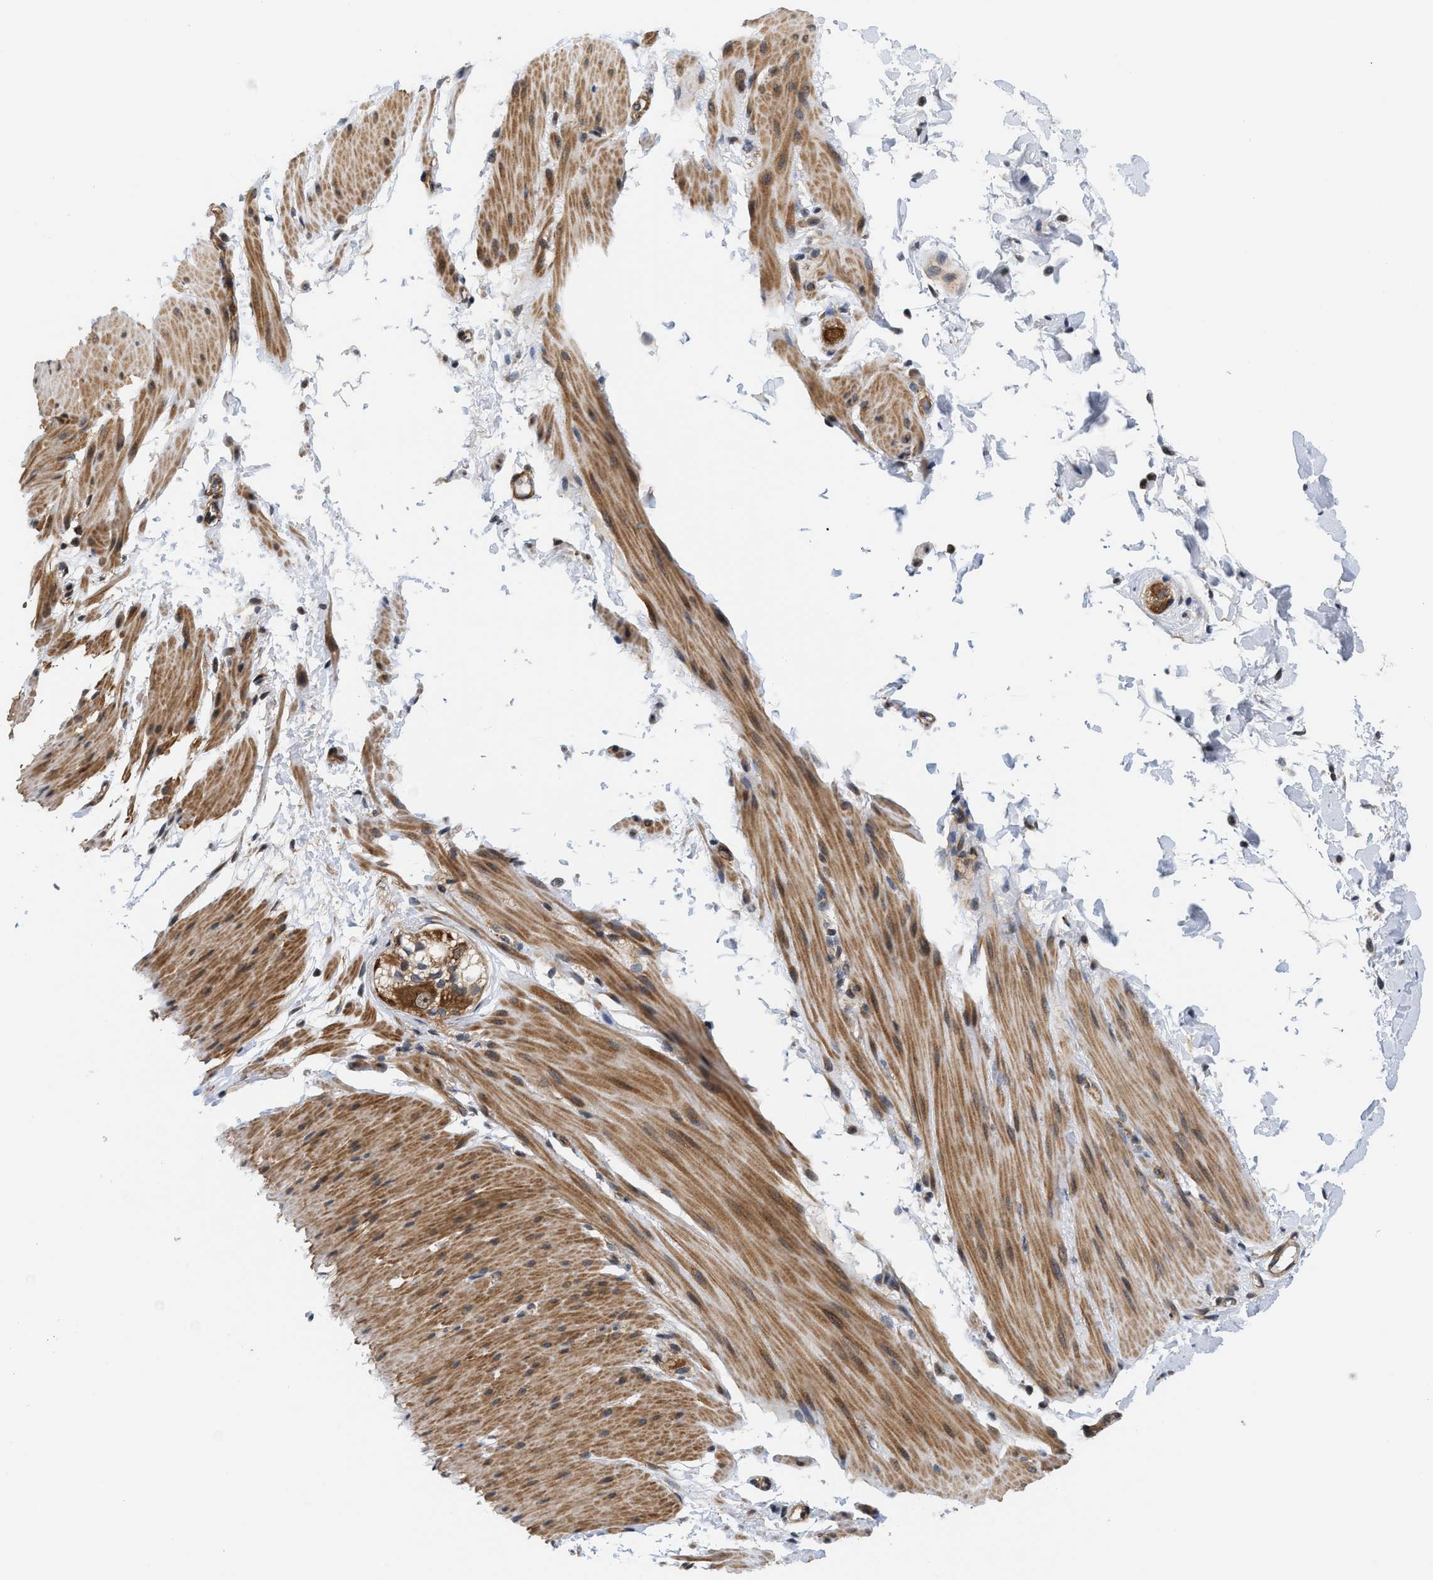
{"staining": {"intensity": "moderate", "quantity": ">75%", "location": "cytoplasmic/membranous"}, "tissue": "smooth muscle", "cell_type": "Smooth muscle cells", "image_type": "normal", "snomed": [{"axis": "morphology", "description": "Normal tissue, NOS"}, {"axis": "topography", "description": "Smooth muscle"}, {"axis": "topography", "description": "Colon"}], "caption": "Protein staining by IHC reveals moderate cytoplasmic/membranous expression in about >75% of smooth muscle cells in unremarkable smooth muscle. Using DAB (3,3'-diaminobenzidine) (brown) and hematoxylin (blue) stains, captured at high magnification using brightfield microscopy.", "gene": "GPRASP2", "patient": {"sex": "male", "age": 67}}